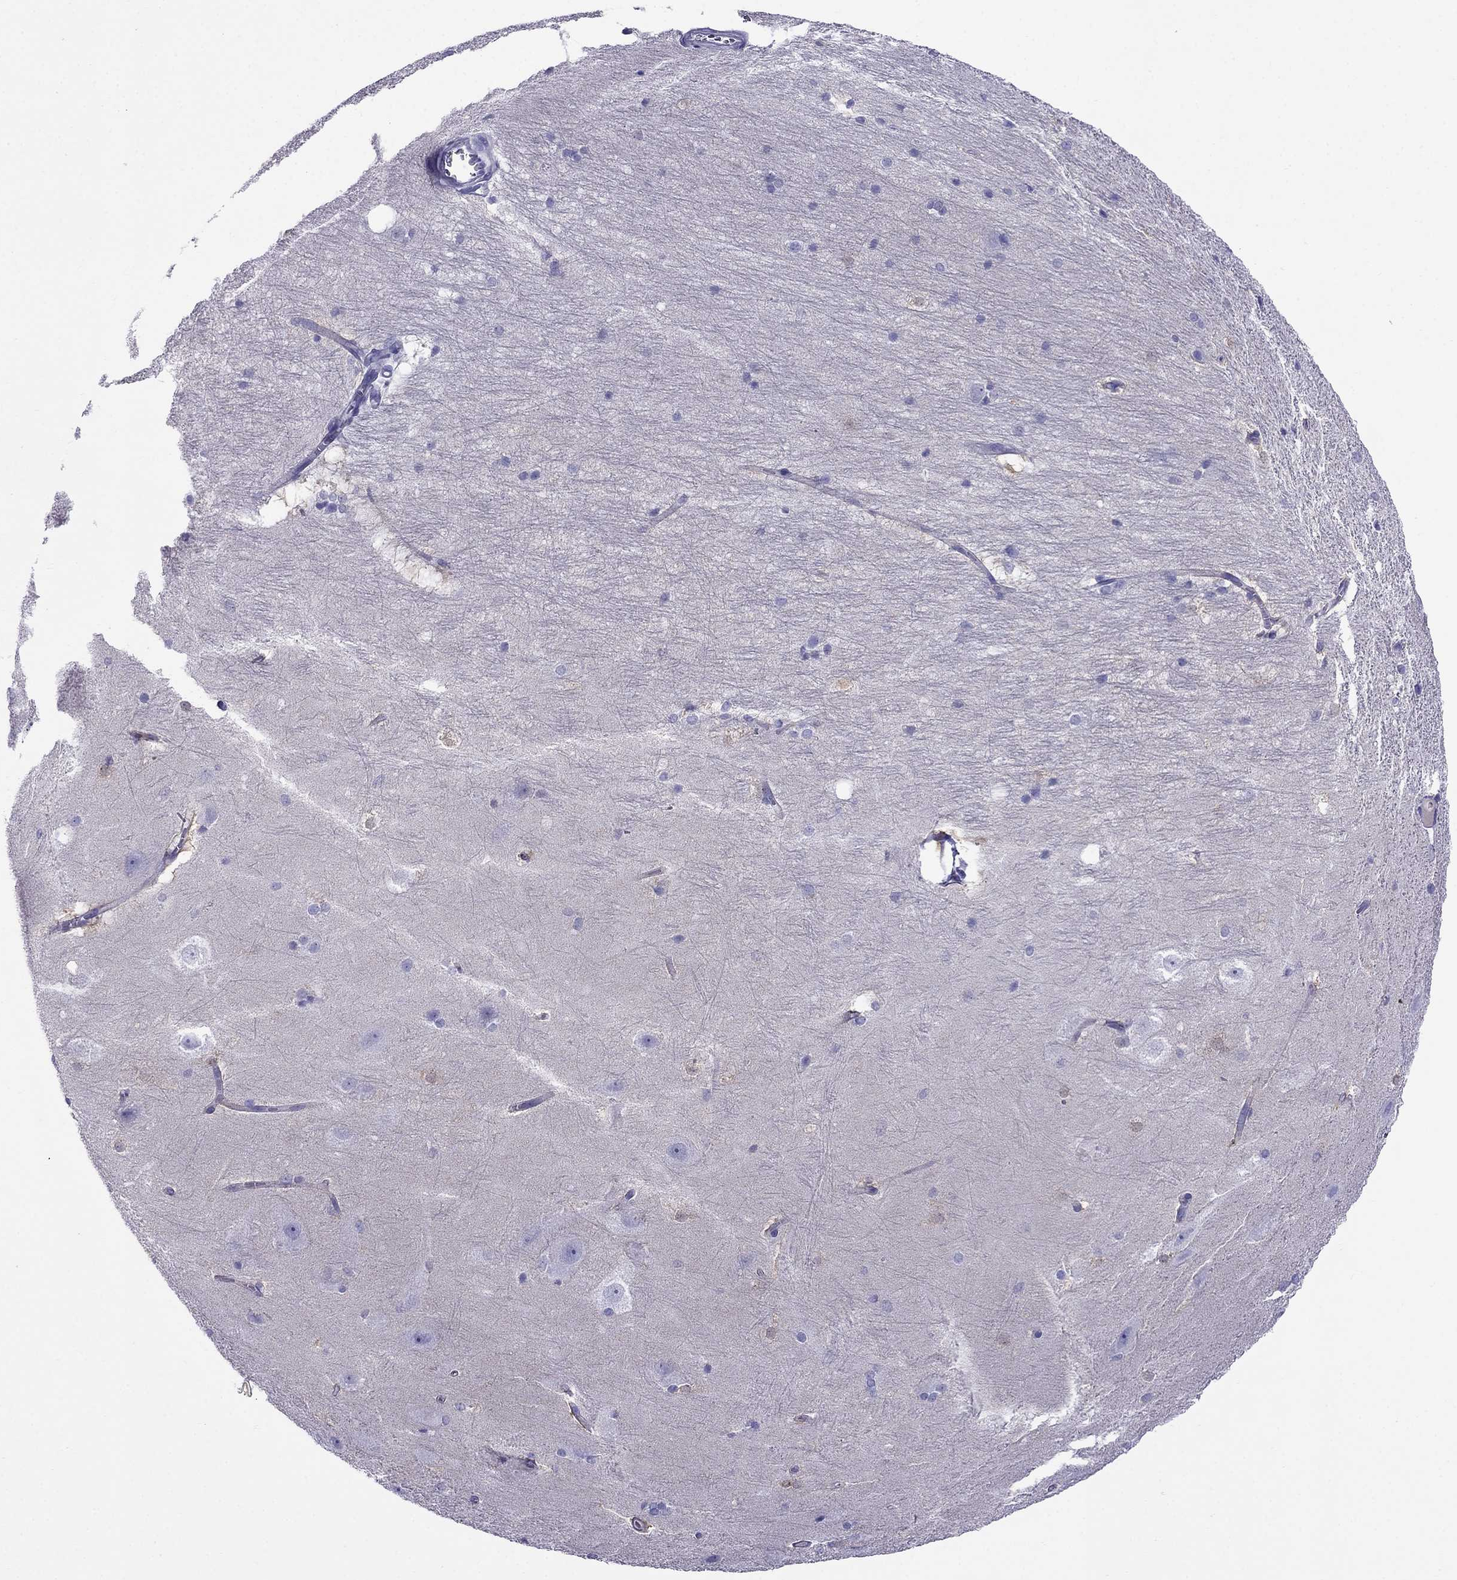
{"staining": {"intensity": "negative", "quantity": "none", "location": "none"}, "tissue": "hippocampus", "cell_type": "Glial cells", "image_type": "normal", "snomed": [{"axis": "morphology", "description": "Normal tissue, NOS"}, {"axis": "topography", "description": "Cerebral cortex"}, {"axis": "topography", "description": "Hippocampus"}], "caption": "Hippocampus was stained to show a protein in brown. There is no significant expression in glial cells. Brightfield microscopy of IHC stained with DAB (3,3'-diaminobenzidine) (brown) and hematoxylin (blue), captured at high magnification.", "gene": "CRYBA1", "patient": {"sex": "female", "age": 19}}